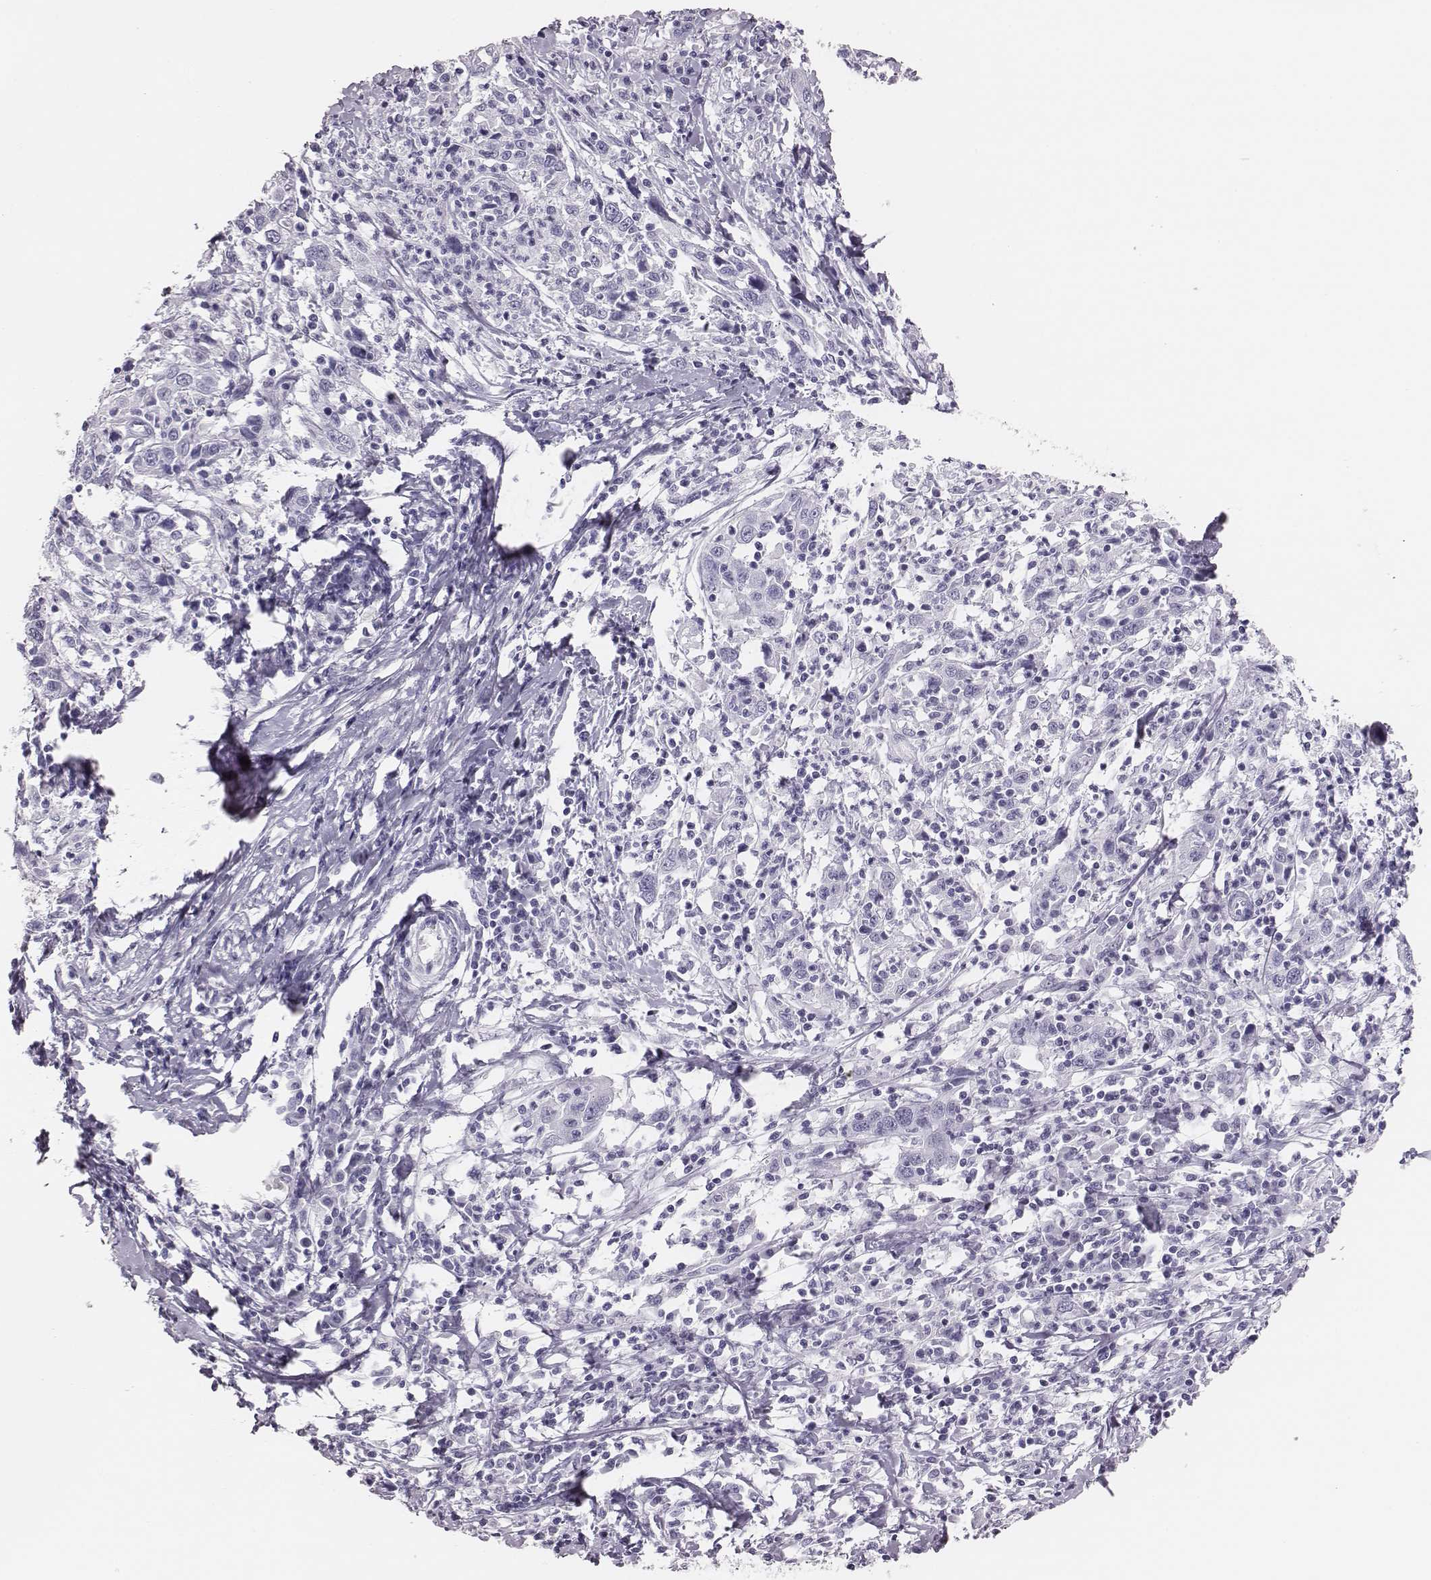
{"staining": {"intensity": "negative", "quantity": "none", "location": "none"}, "tissue": "cervical cancer", "cell_type": "Tumor cells", "image_type": "cancer", "snomed": [{"axis": "morphology", "description": "Squamous cell carcinoma, NOS"}, {"axis": "topography", "description": "Cervix"}], "caption": "Cervical squamous cell carcinoma stained for a protein using IHC reveals no expression tumor cells.", "gene": "H1-6", "patient": {"sex": "female", "age": 46}}